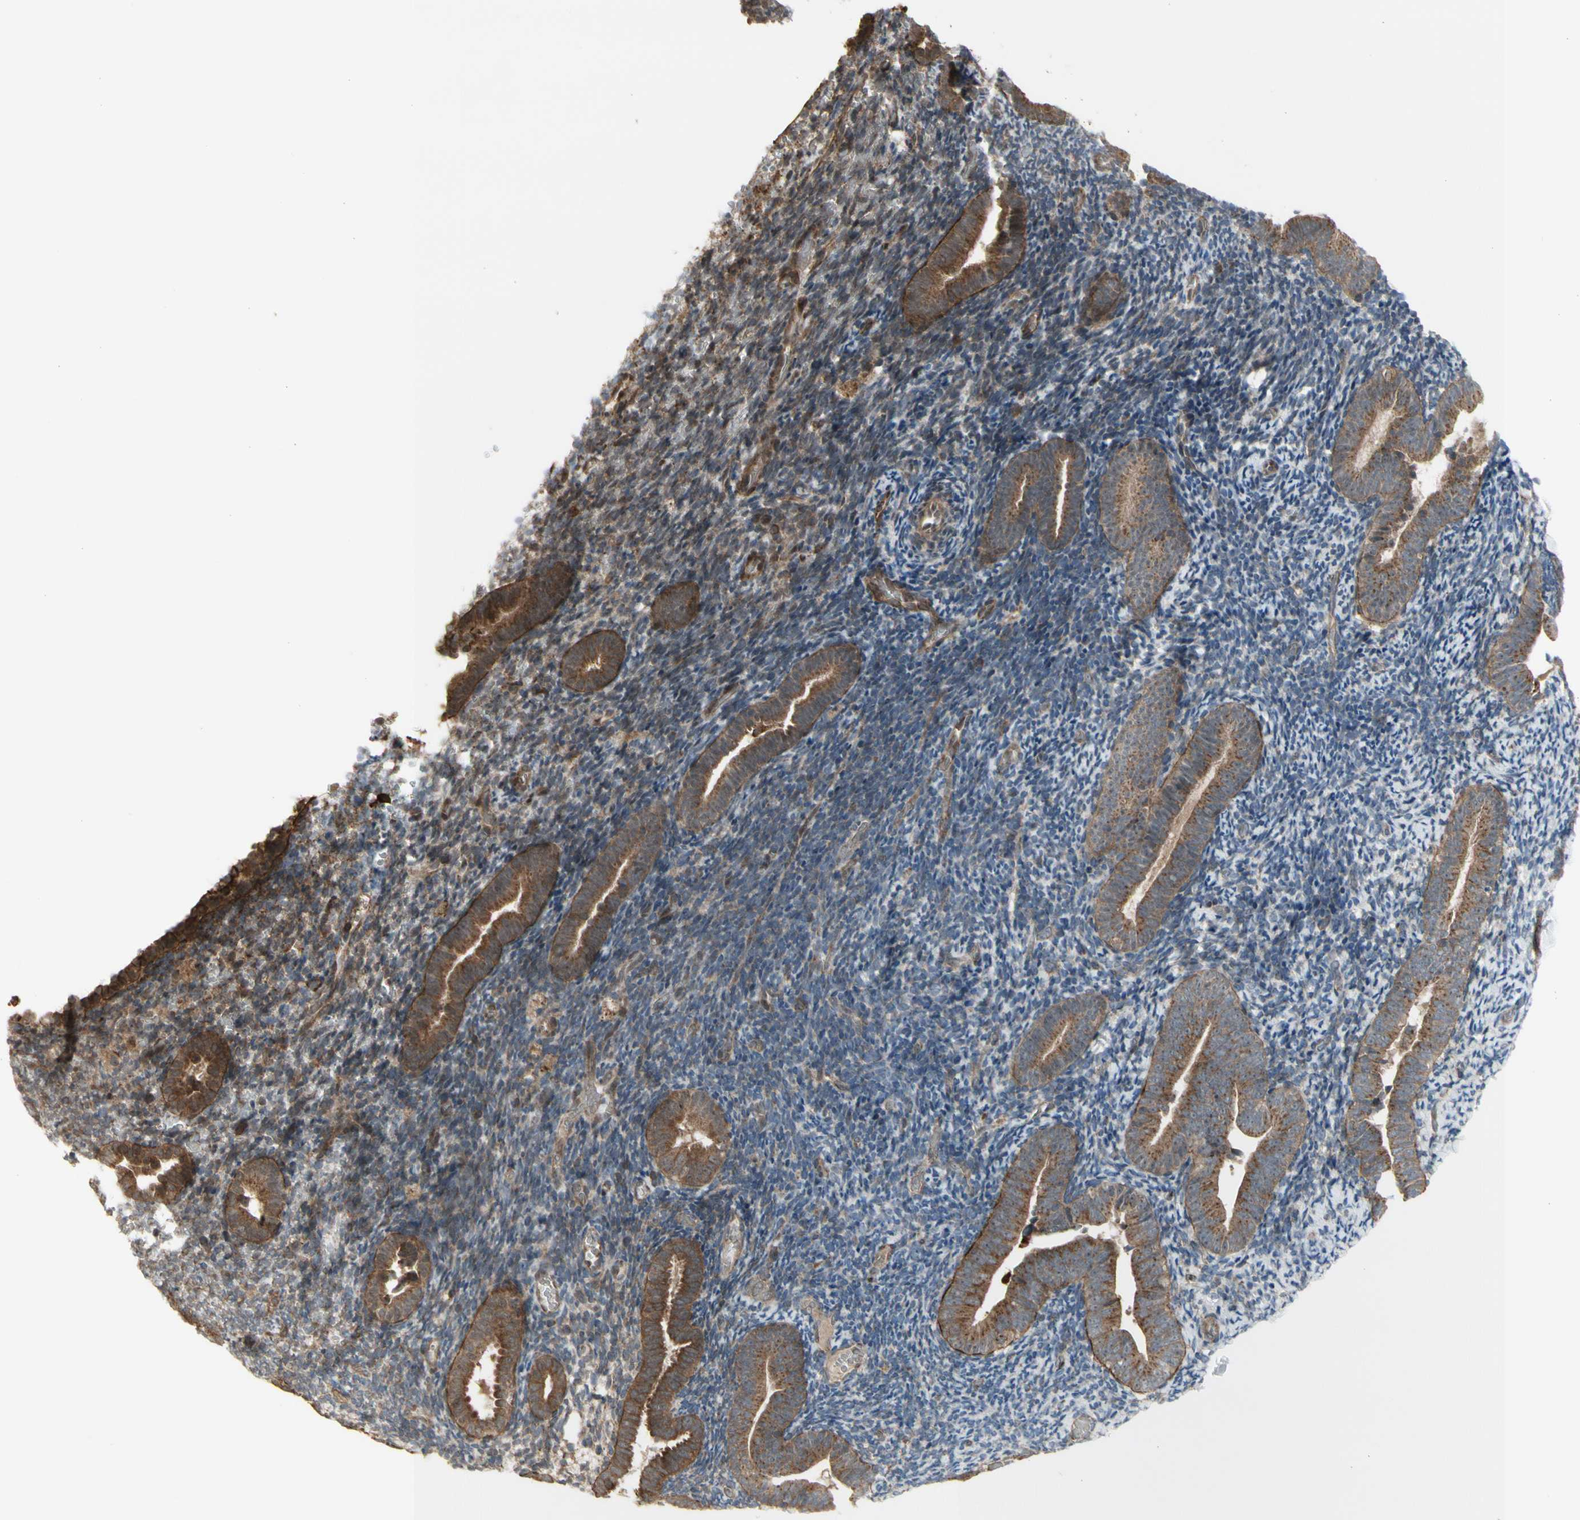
{"staining": {"intensity": "moderate", "quantity": "25%-75%", "location": "cytoplasmic/membranous"}, "tissue": "endometrium", "cell_type": "Cells in endometrial stroma", "image_type": "normal", "snomed": [{"axis": "morphology", "description": "Normal tissue, NOS"}, {"axis": "topography", "description": "Endometrium"}], "caption": "Protein expression by immunohistochemistry reveals moderate cytoplasmic/membranous staining in approximately 25%-75% of cells in endometrial stroma in unremarkable endometrium.", "gene": "SLC39A9", "patient": {"sex": "female", "age": 51}}